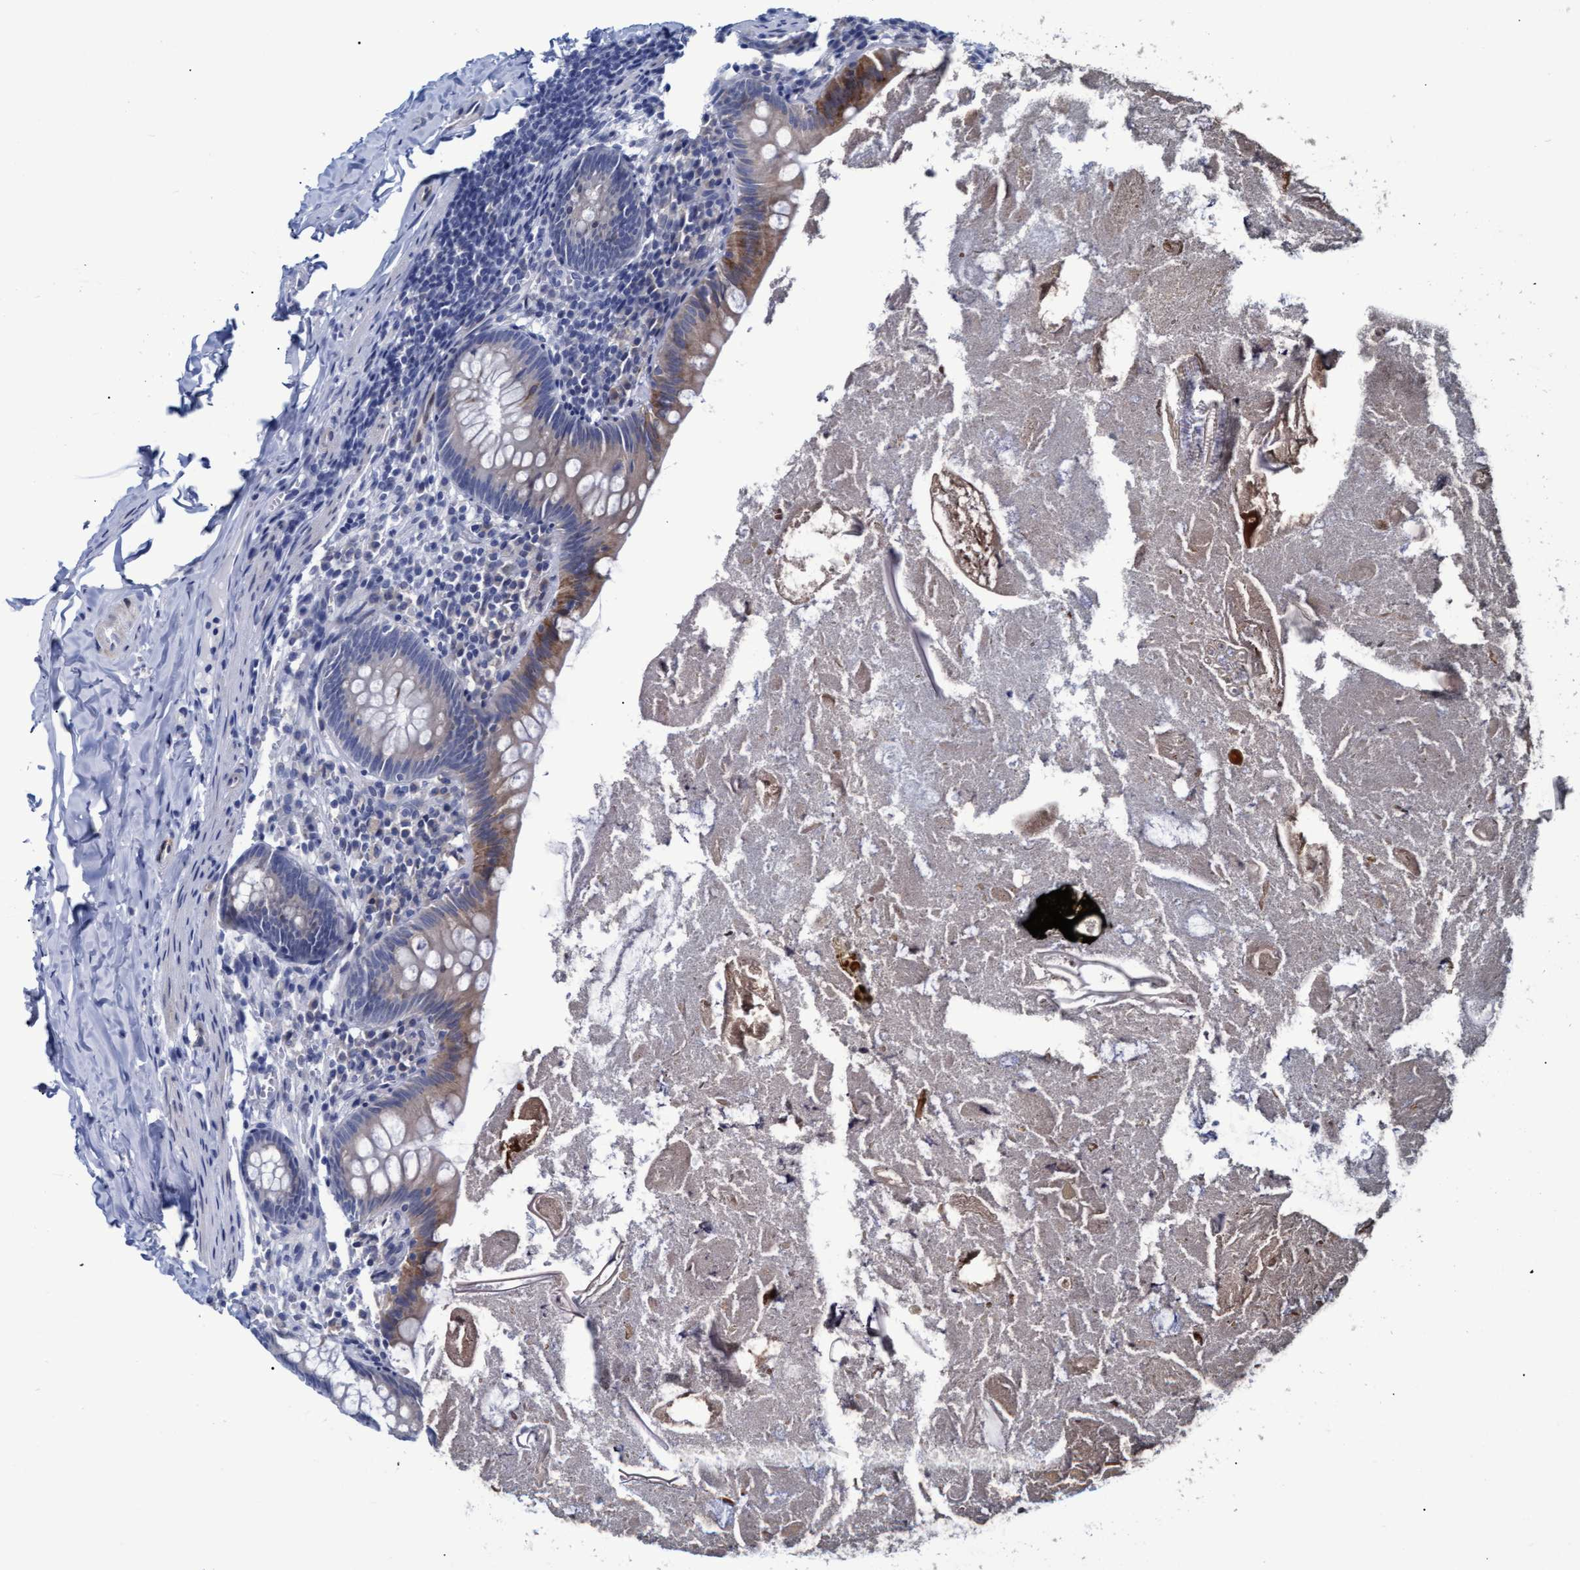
{"staining": {"intensity": "moderate", "quantity": "<25%", "location": "cytoplasmic/membranous"}, "tissue": "appendix", "cell_type": "Glandular cells", "image_type": "normal", "snomed": [{"axis": "morphology", "description": "Normal tissue, NOS"}, {"axis": "topography", "description": "Appendix"}], "caption": "The image reveals immunohistochemical staining of benign appendix. There is moderate cytoplasmic/membranous positivity is present in about <25% of glandular cells. Immunohistochemistry (ihc) stains the protein in brown and the nuclei are stained blue.", "gene": "SSTR3", "patient": {"sex": "male", "age": 52}}